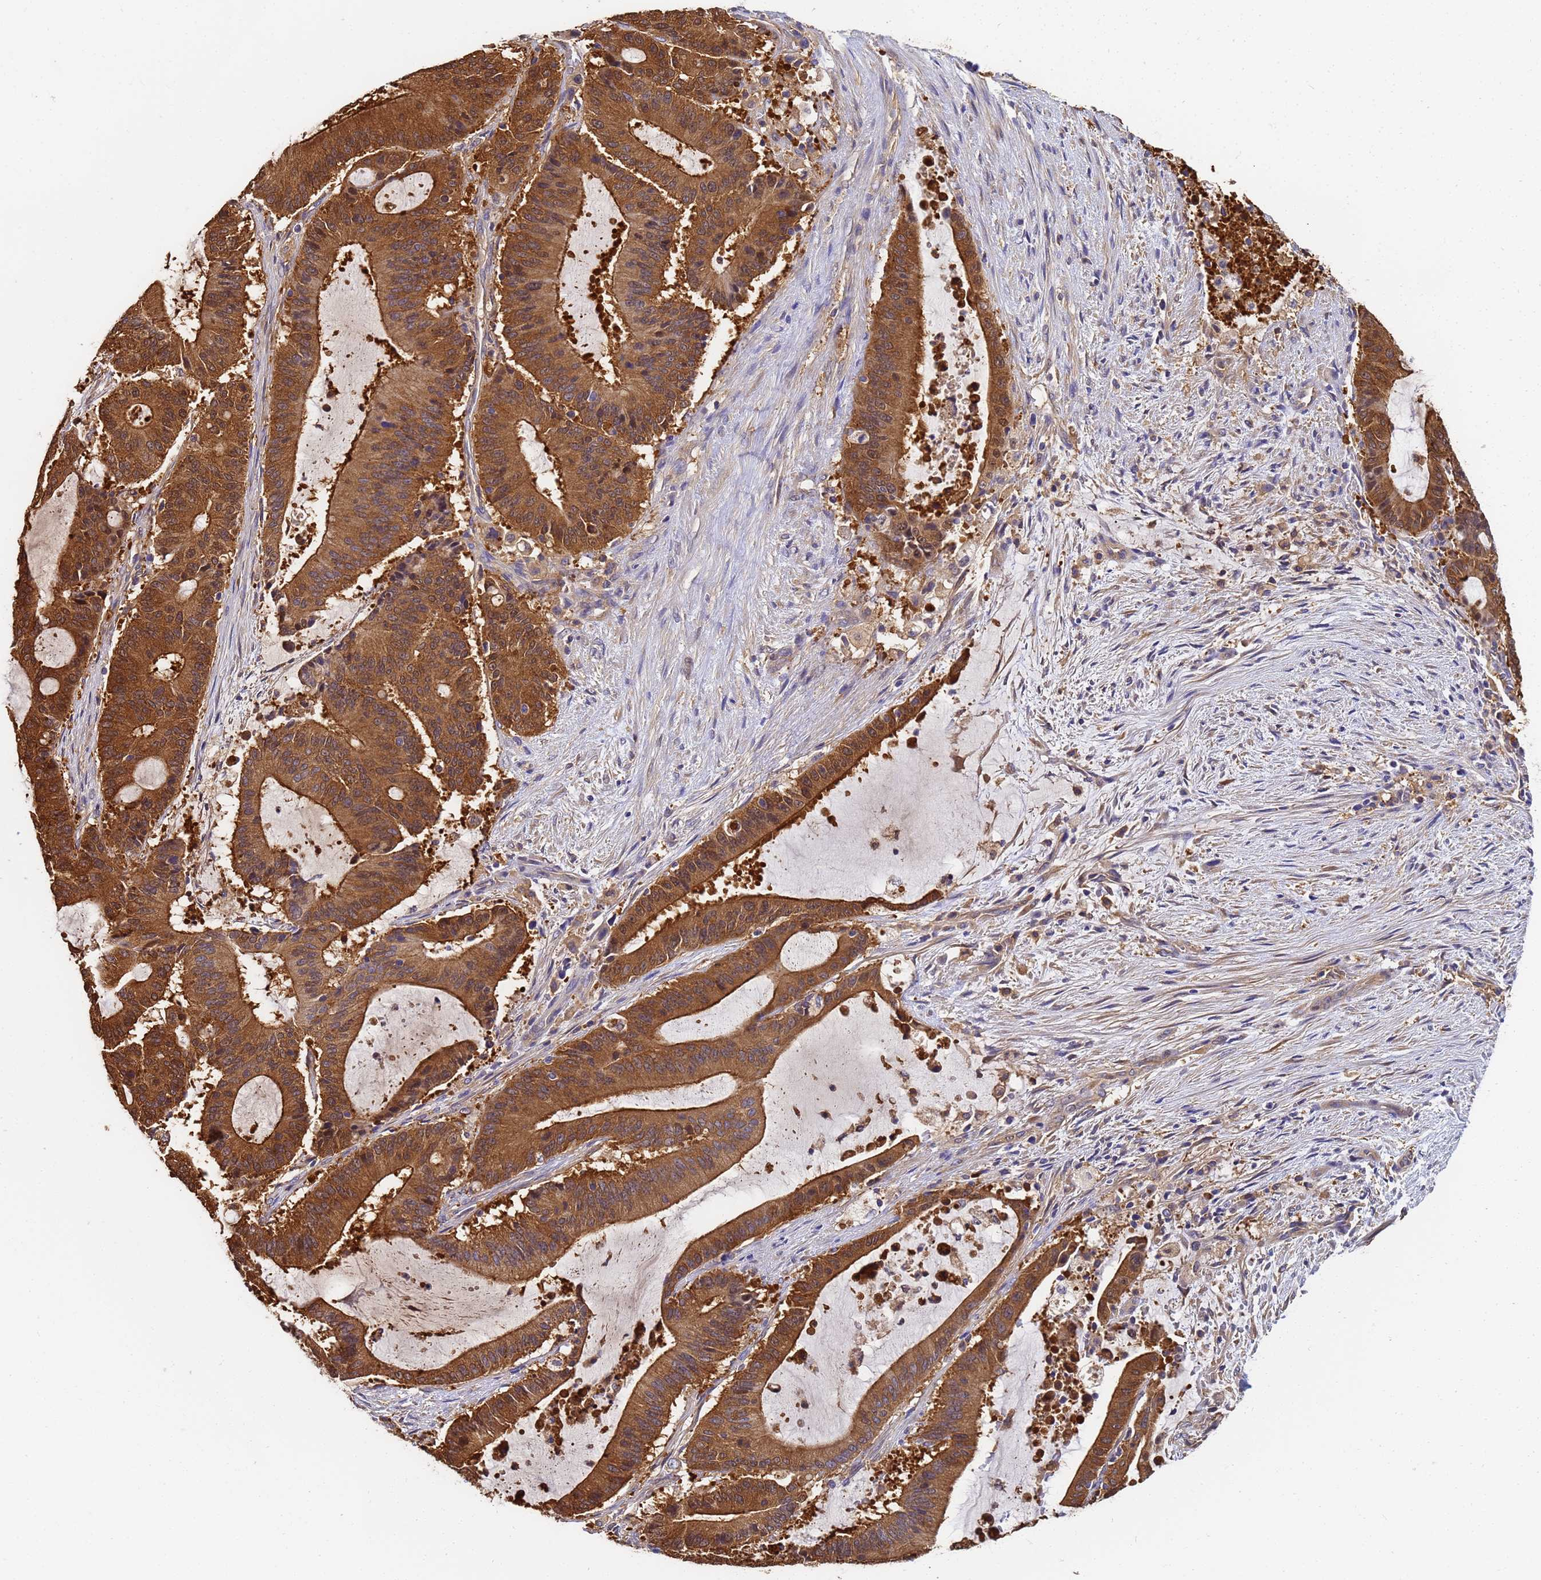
{"staining": {"intensity": "moderate", "quantity": ">75%", "location": "cytoplasmic/membranous"}, "tissue": "liver cancer", "cell_type": "Tumor cells", "image_type": "cancer", "snomed": [{"axis": "morphology", "description": "Normal tissue, NOS"}, {"axis": "morphology", "description": "Cholangiocarcinoma"}, {"axis": "topography", "description": "Liver"}, {"axis": "topography", "description": "Peripheral nerve tissue"}], "caption": "Human liver cancer stained with a brown dye exhibits moderate cytoplasmic/membranous positive expression in approximately >75% of tumor cells.", "gene": "NME1-NME2", "patient": {"sex": "female", "age": 73}}